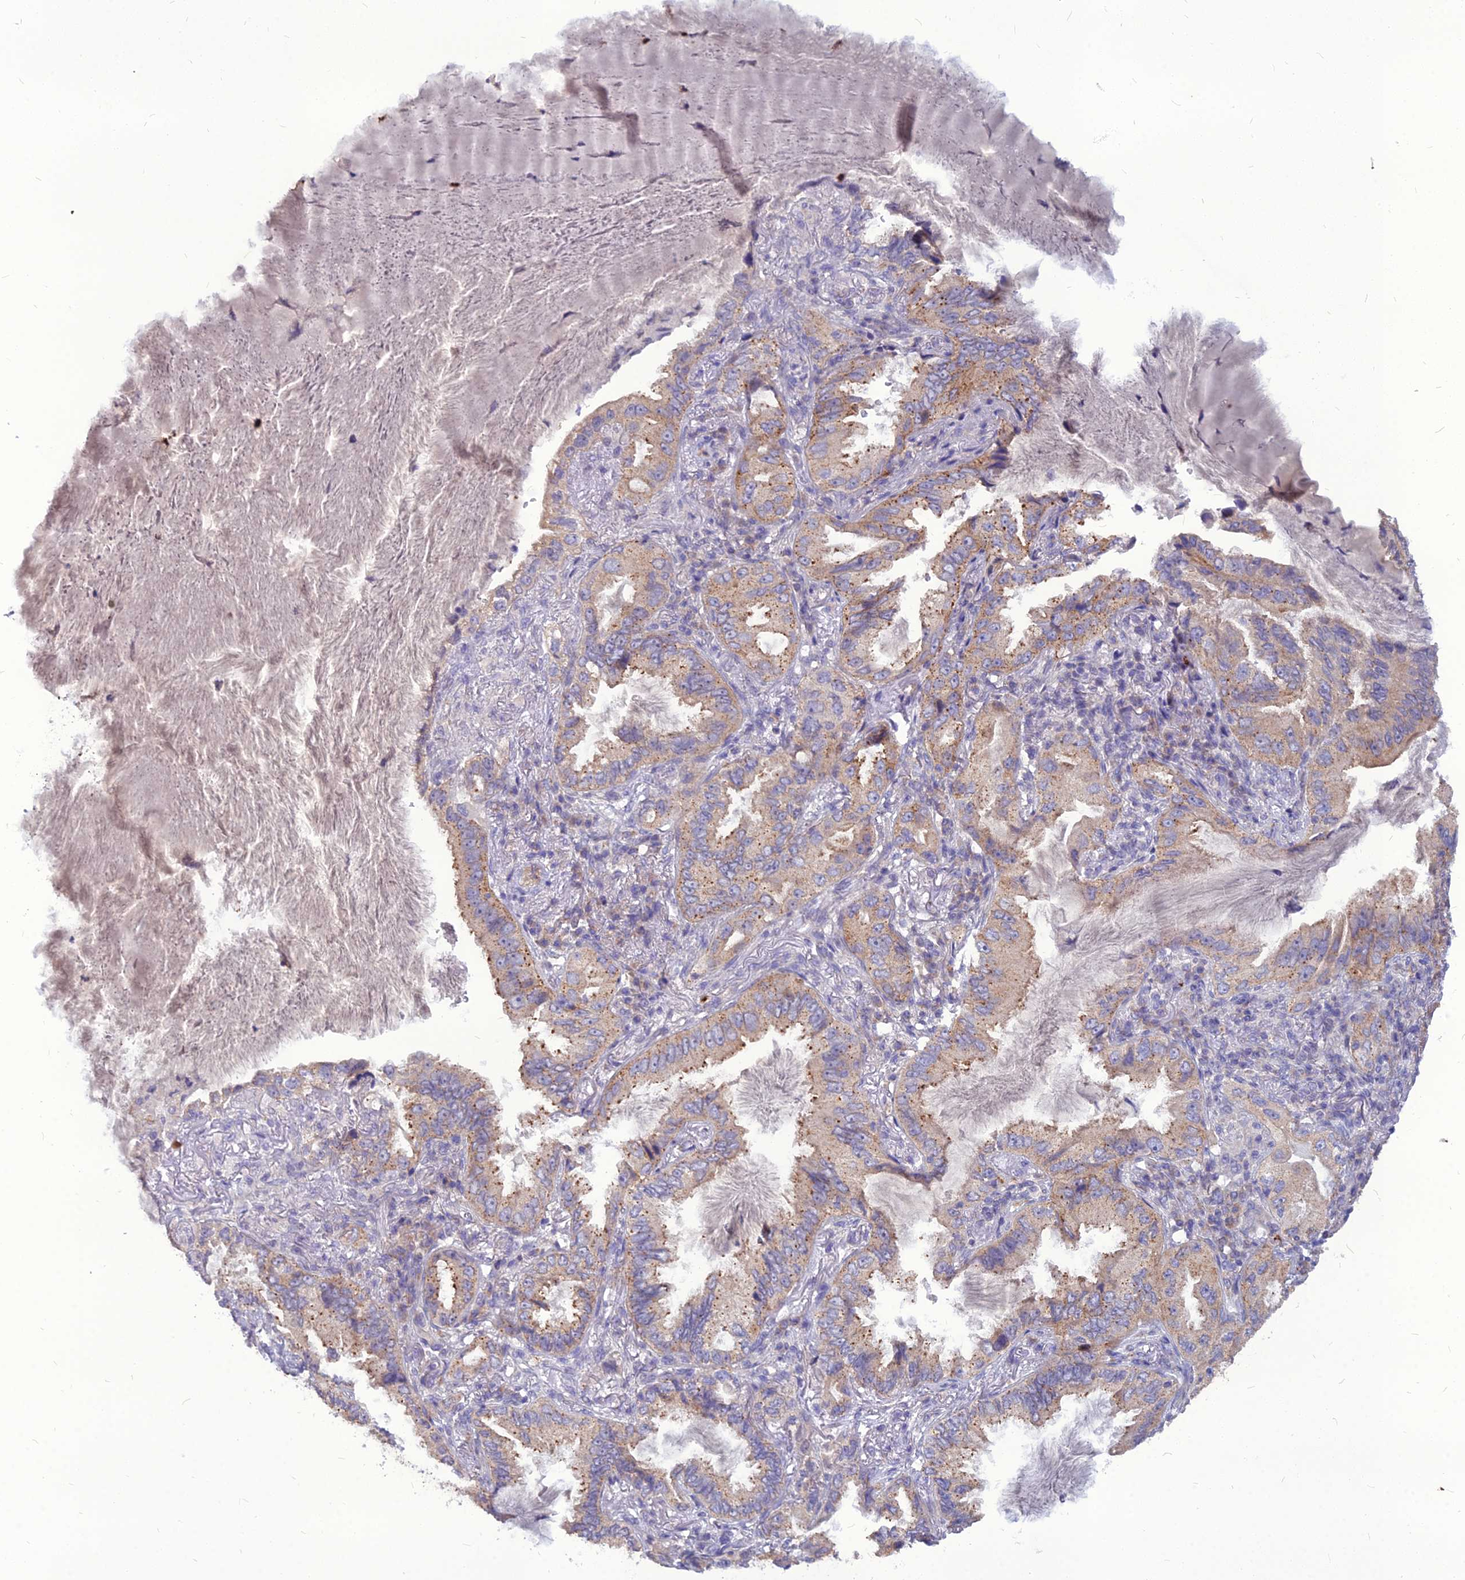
{"staining": {"intensity": "weak", "quantity": "25%-75%", "location": "cytoplasmic/membranous"}, "tissue": "lung cancer", "cell_type": "Tumor cells", "image_type": "cancer", "snomed": [{"axis": "morphology", "description": "Adenocarcinoma, NOS"}, {"axis": "topography", "description": "Lung"}], "caption": "A micrograph of human adenocarcinoma (lung) stained for a protein exhibits weak cytoplasmic/membranous brown staining in tumor cells.", "gene": "PCED1B", "patient": {"sex": "female", "age": 69}}